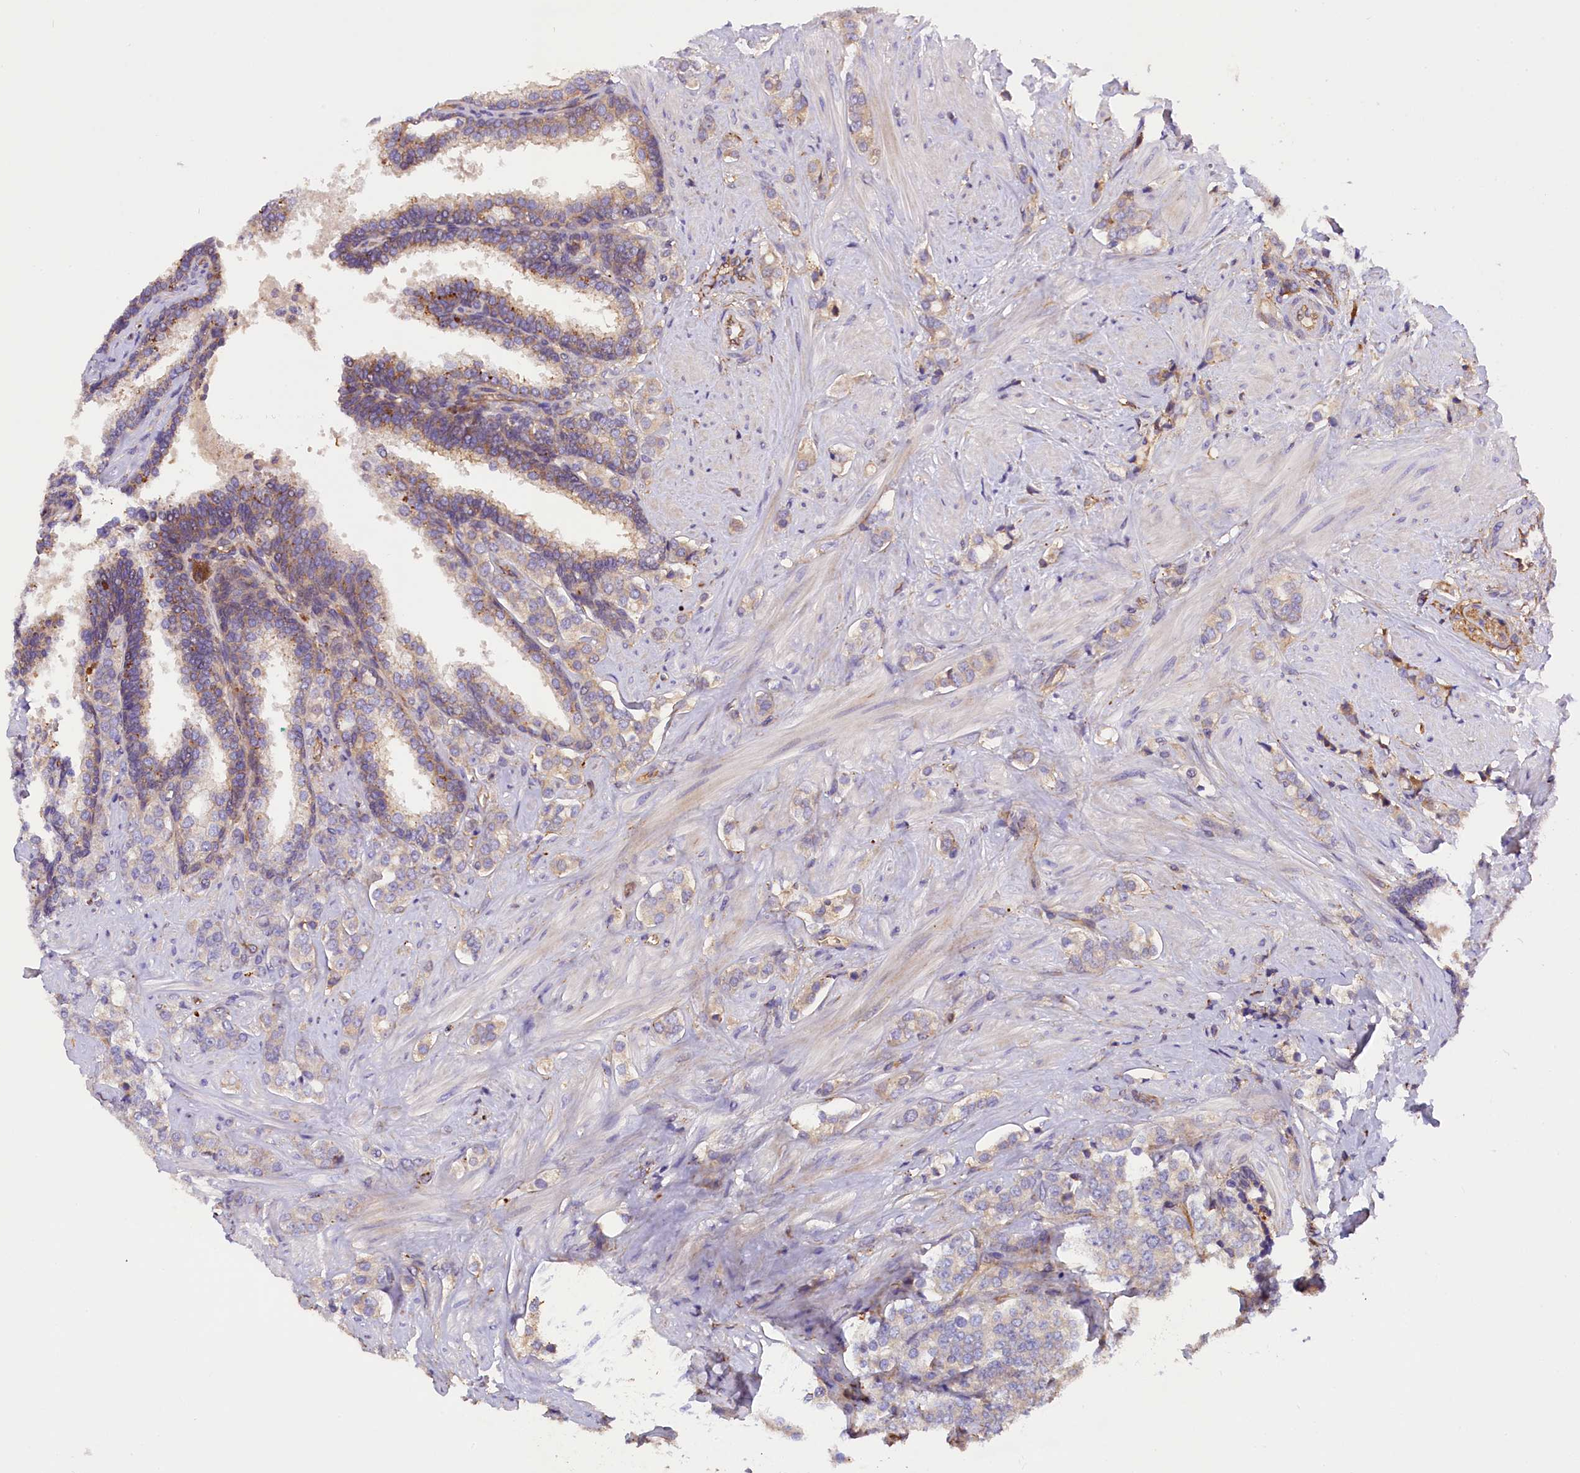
{"staining": {"intensity": "weak", "quantity": "25%-75%", "location": "cytoplasmic/membranous"}, "tissue": "prostate cancer", "cell_type": "Tumor cells", "image_type": "cancer", "snomed": [{"axis": "morphology", "description": "Adenocarcinoma, High grade"}, {"axis": "topography", "description": "Prostate"}], "caption": "Brown immunohistochemical staining in prostate cancer (high-grade adenocarcinoma) displays weak cytoplasmic/membranous positivity in about 25%-75% of tumor cells.", "gene": "ERMARD", "patient": {"sex": "male", "age": 62}}